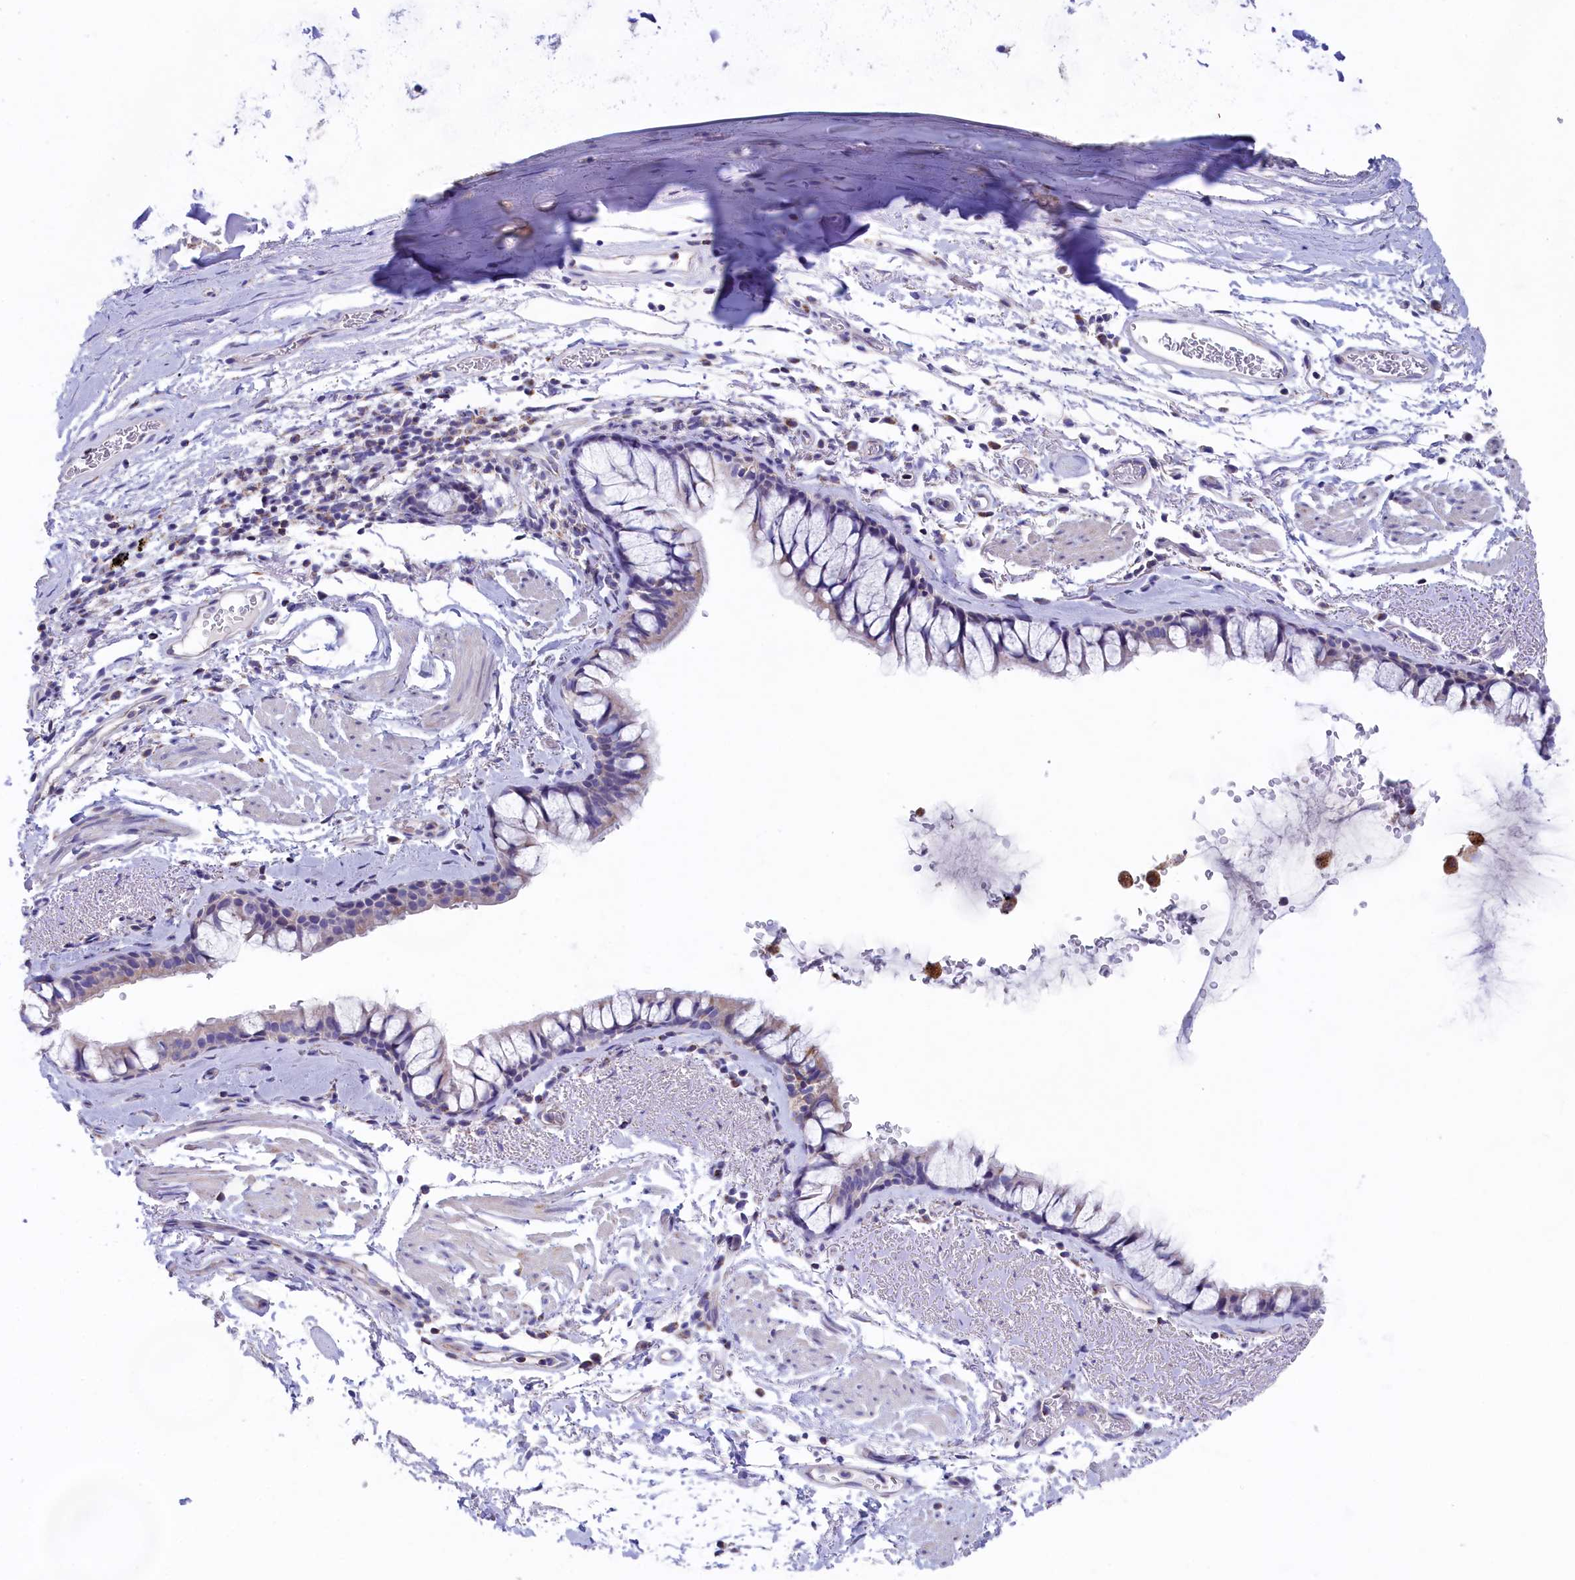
{"staining": {"intensity": "negative", "quantity": "none", "location": "none"}, "tissue": "bronchus", "cell_type": "Respiratory epithelial cells", "image_type": "normal", "snomed": [{"axis": "morphology", "description": "Normal tissue, NOS"}, {"axis": "topography", "description": "Bronchus"}], "caption": "Immunohistochemistry (IHC) of unremarkable human bronchus reveals no staining in respiratory epithelial cells.", "gene": "PRDM12", "patient": {"sex": "male", "age": 65}}